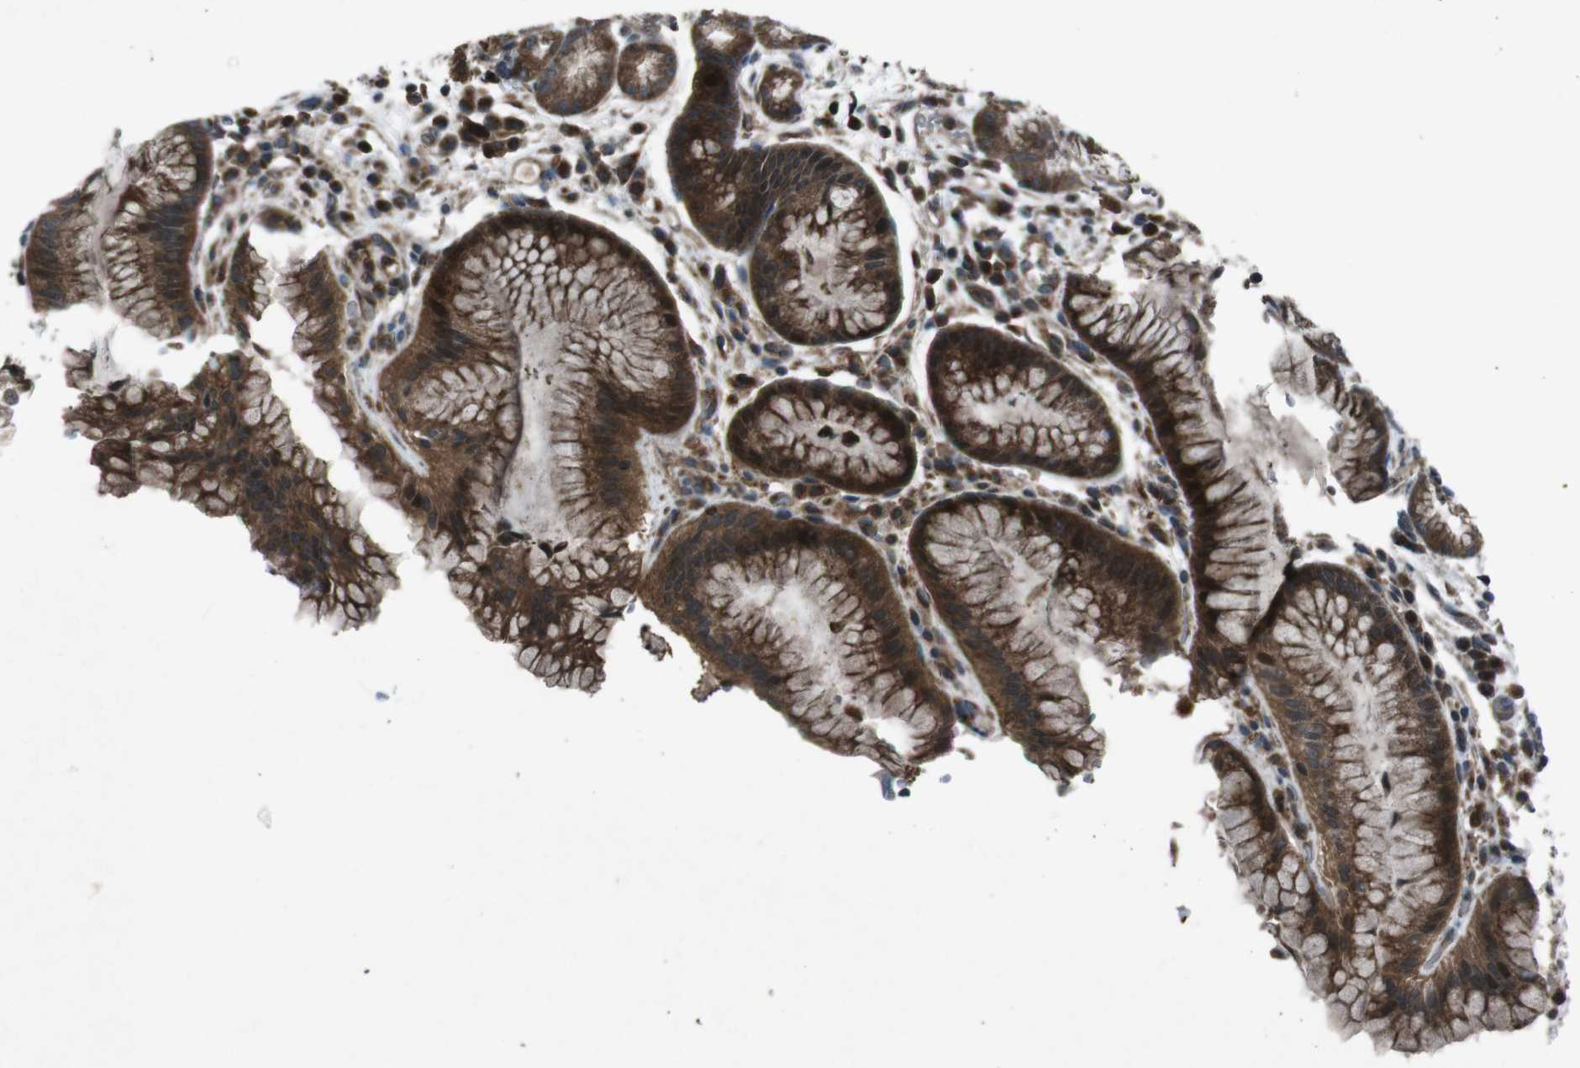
{"staining": {"intensity": "strong", "quantity": ">75%", "location": "cytoplasmic/membranous"}, "tissue": "stomach", "cell_type": "Glandular cells", "image_type": "normal", "snomed": [{"axis": "morphology", "description": "Normal tissue, NOS"}, {"axis": "topography", "description": "Stomach, upper"}], "caption": "Protein staining of normal stomach exhibits strong cytoplasmic/membranous positivity in about >75% of glandular cells. Immunohistochemistry stains the protein in brown and the nuclei are stained blue.", "gene": "SLC27A4", "patient": {"sex": "male", "age": 72}}